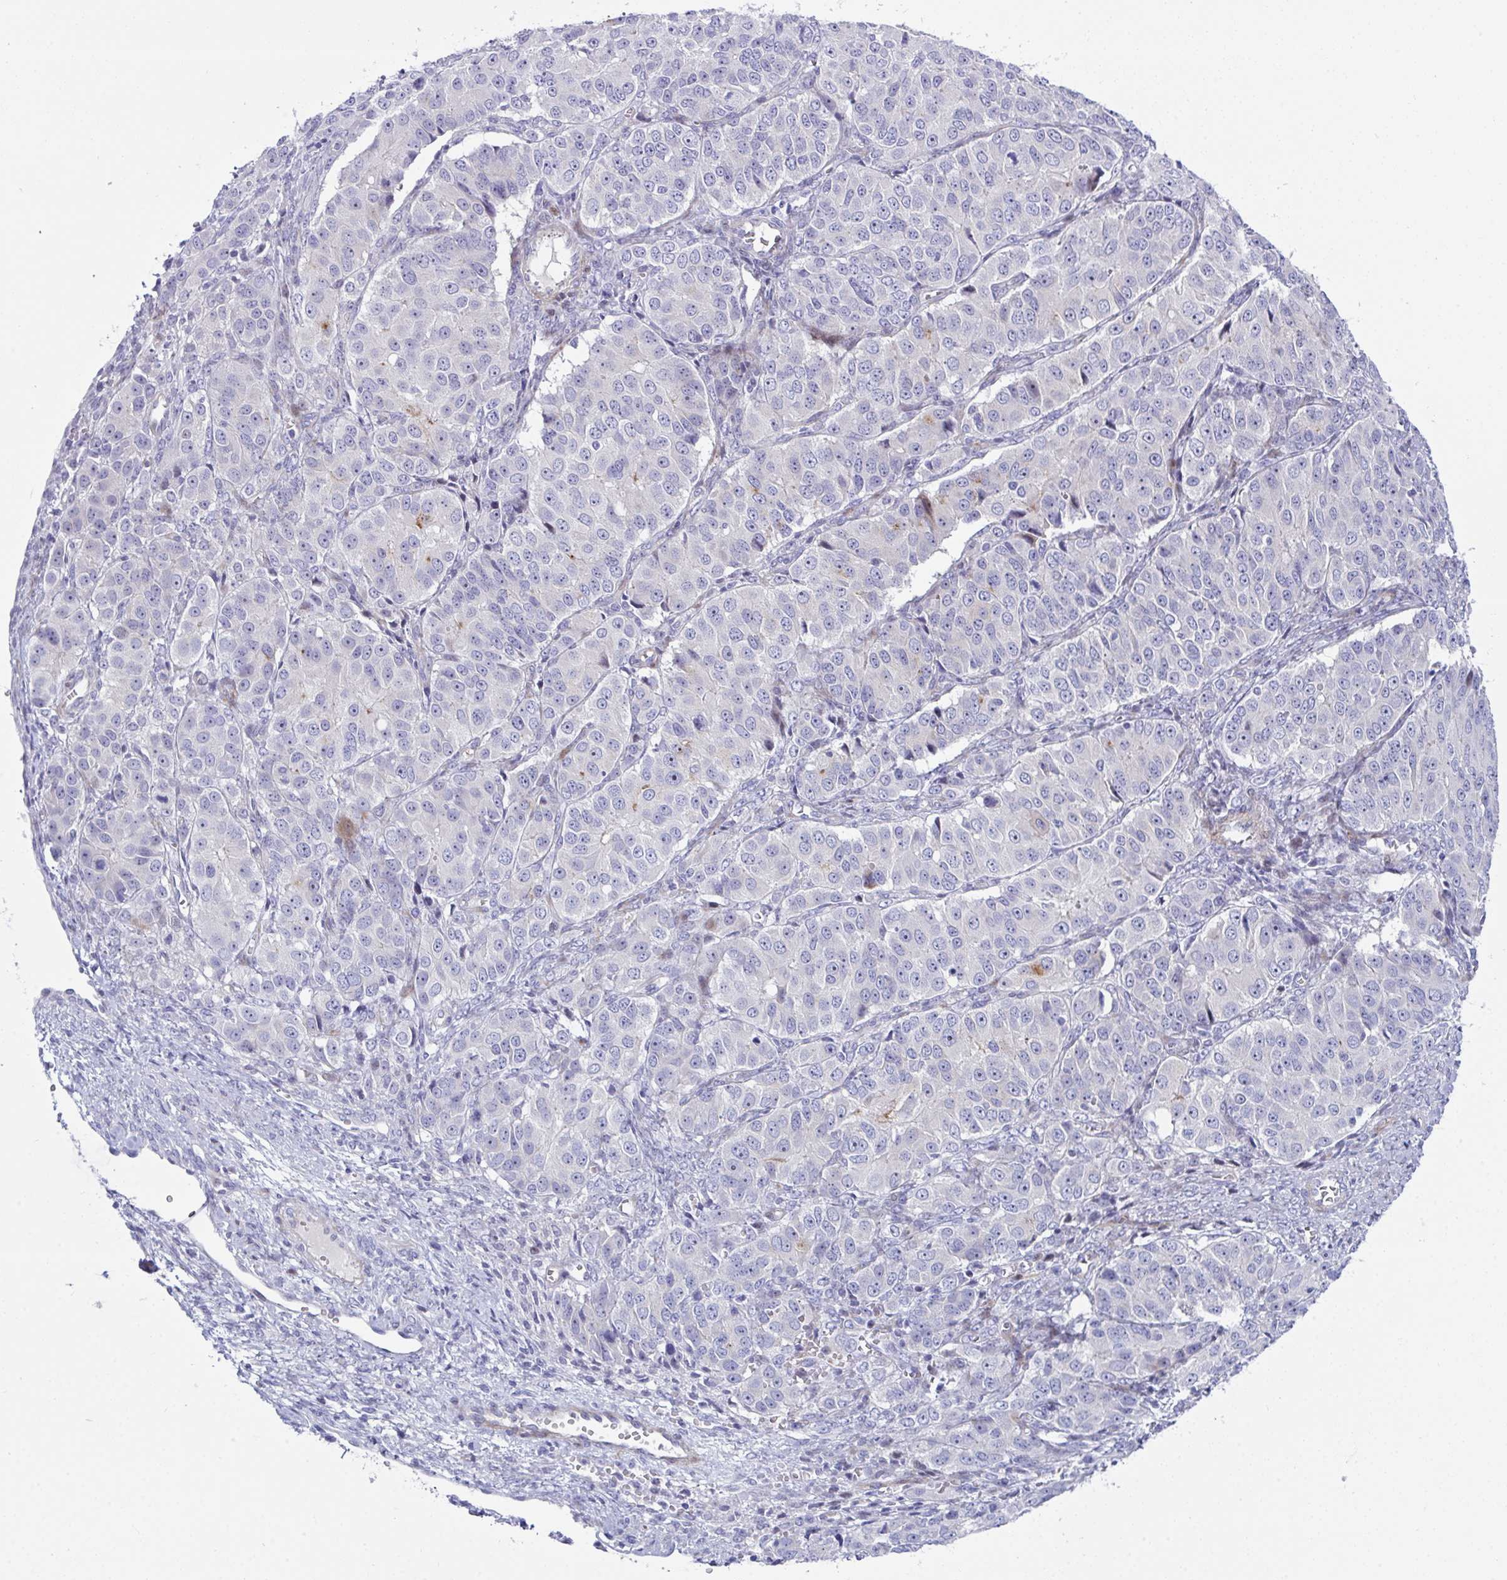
{"staining": {"intensity": "negative", "quantity": "none", "location": "none"}, "tissue": "ovarian cancer", "cell_type": "Tumor cells", "image_type": "cancer", "snomed": [{"axis": "morphology", "description": "Carcinoma, endometroid"}, {"axis": "topography", "description": "Ovary"}], "caption": "High power microscopy image of an IHC photomicrograph of ovarian cancer, revealing no significant positivity in tumor cells.", "gene": "ZNF713", "patient": {"sex": "female", "age": 51}}